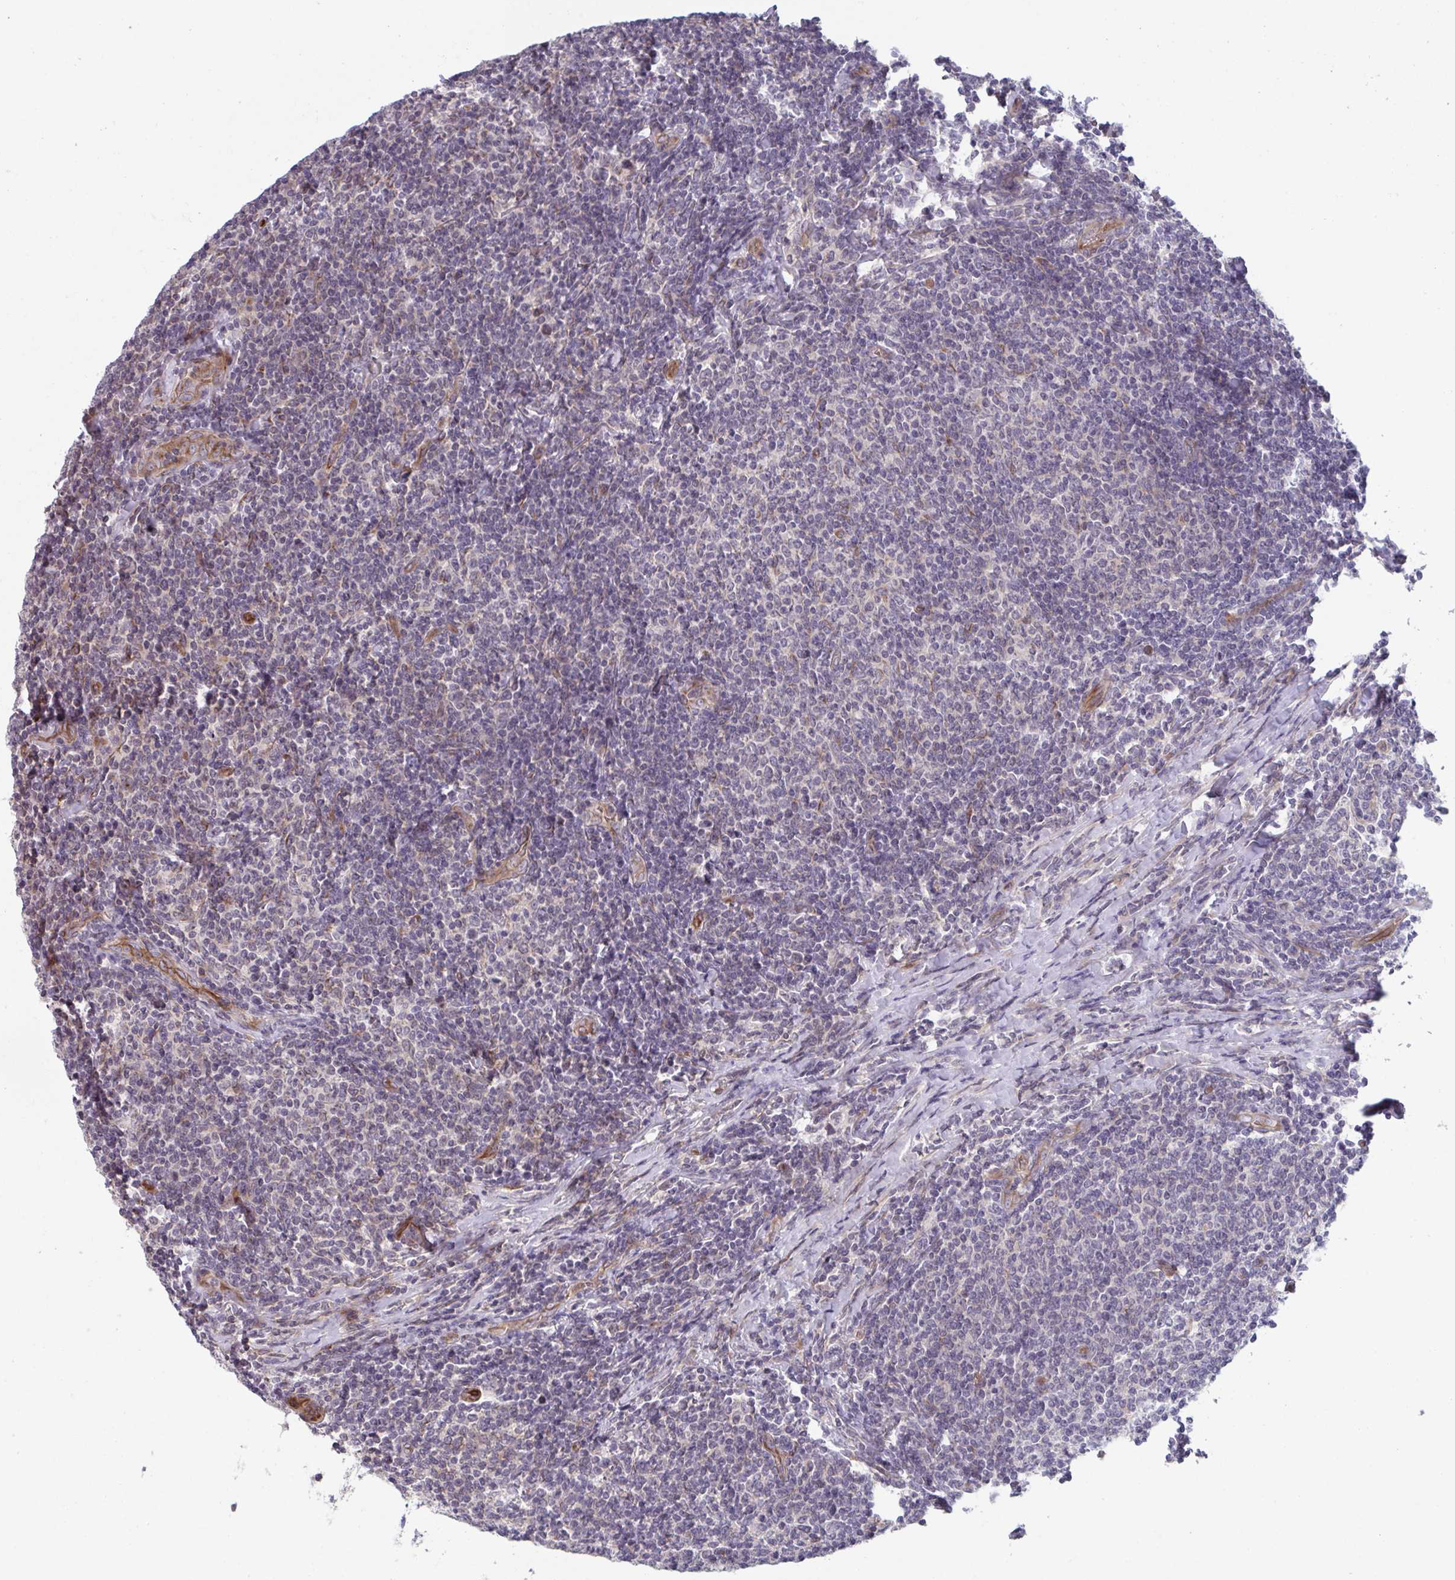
{"staining": {"intensity": "negative", "quantity": "none", "location": "none"}, "tissue": "lymphoma", "cell_type": "Tumor cells", "image_type": "cancer", "snomed": [{"axis": "morphology", "description": "Malignant lymphoma, non-Hodgkin's type, Low grade"}, {"axis": "topography", "description": "Lymph node"}], "caption": "Tumor cells are negative for protein expression in human malignant lymphoma, non-Hodgkin's type (low-grade).", "gene": "TNFSF10", "patient": {"sex": "male", "age": 52}}